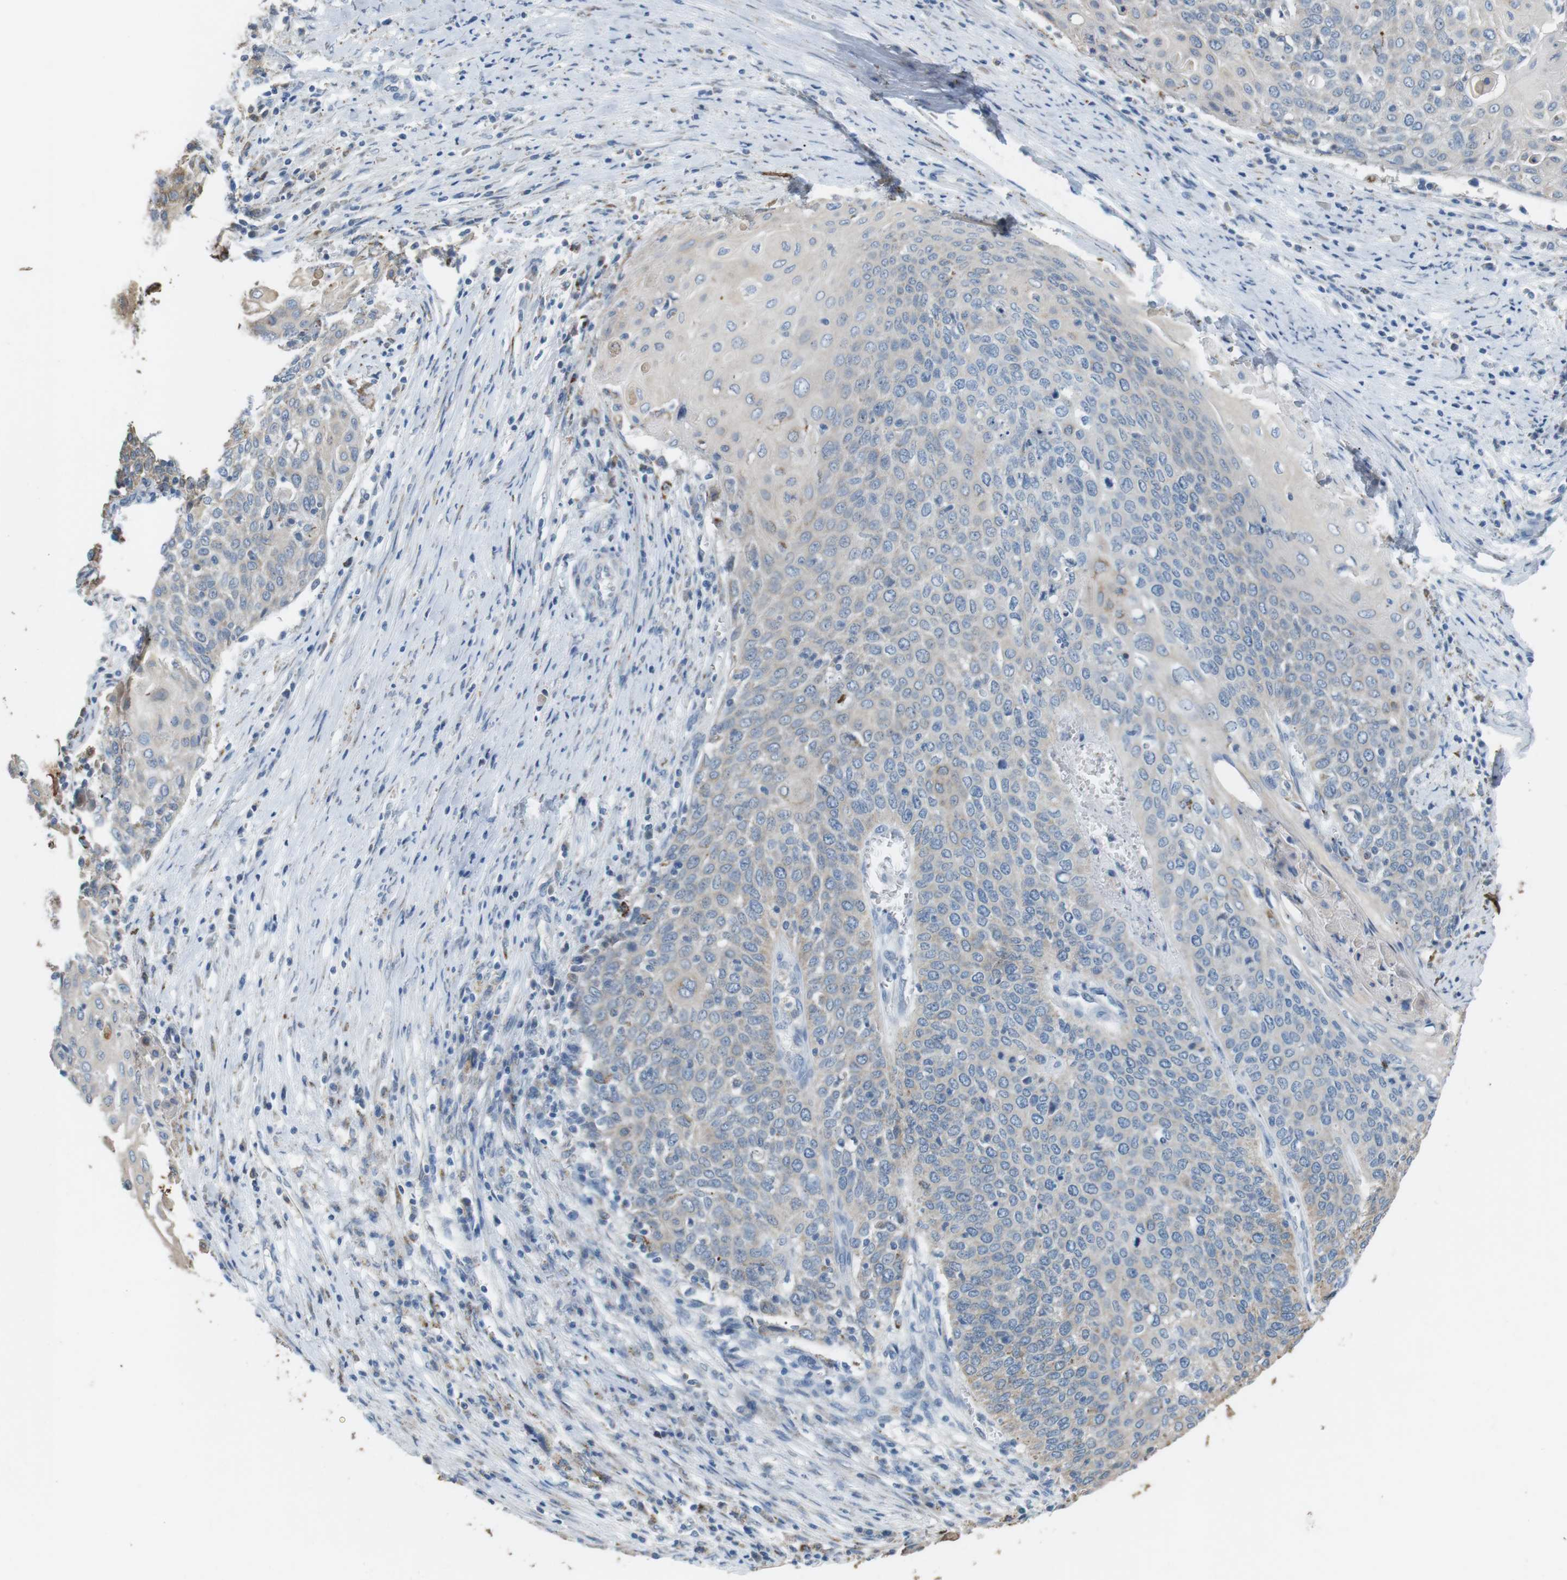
{"staining": {"intensity": "weak", "quantity": "<25%", "location": "cytoplasmic/membranous"}, "tissue": "cervical cancer", "cell_type": "Tumor cells", "image_type": "cancer", "snomed": [{"axis": "morphology", "description": "Squamous cell carcinoma, NOS"}, {"axis": "topography", "description": "Cervix"}], "caption": "Human cervical squamous cell carcinoma stained for a protein using IHC displays no positivity in tumor cells.", "gene": "CD300E", "patient": {"sex": "female", "age": 39}}